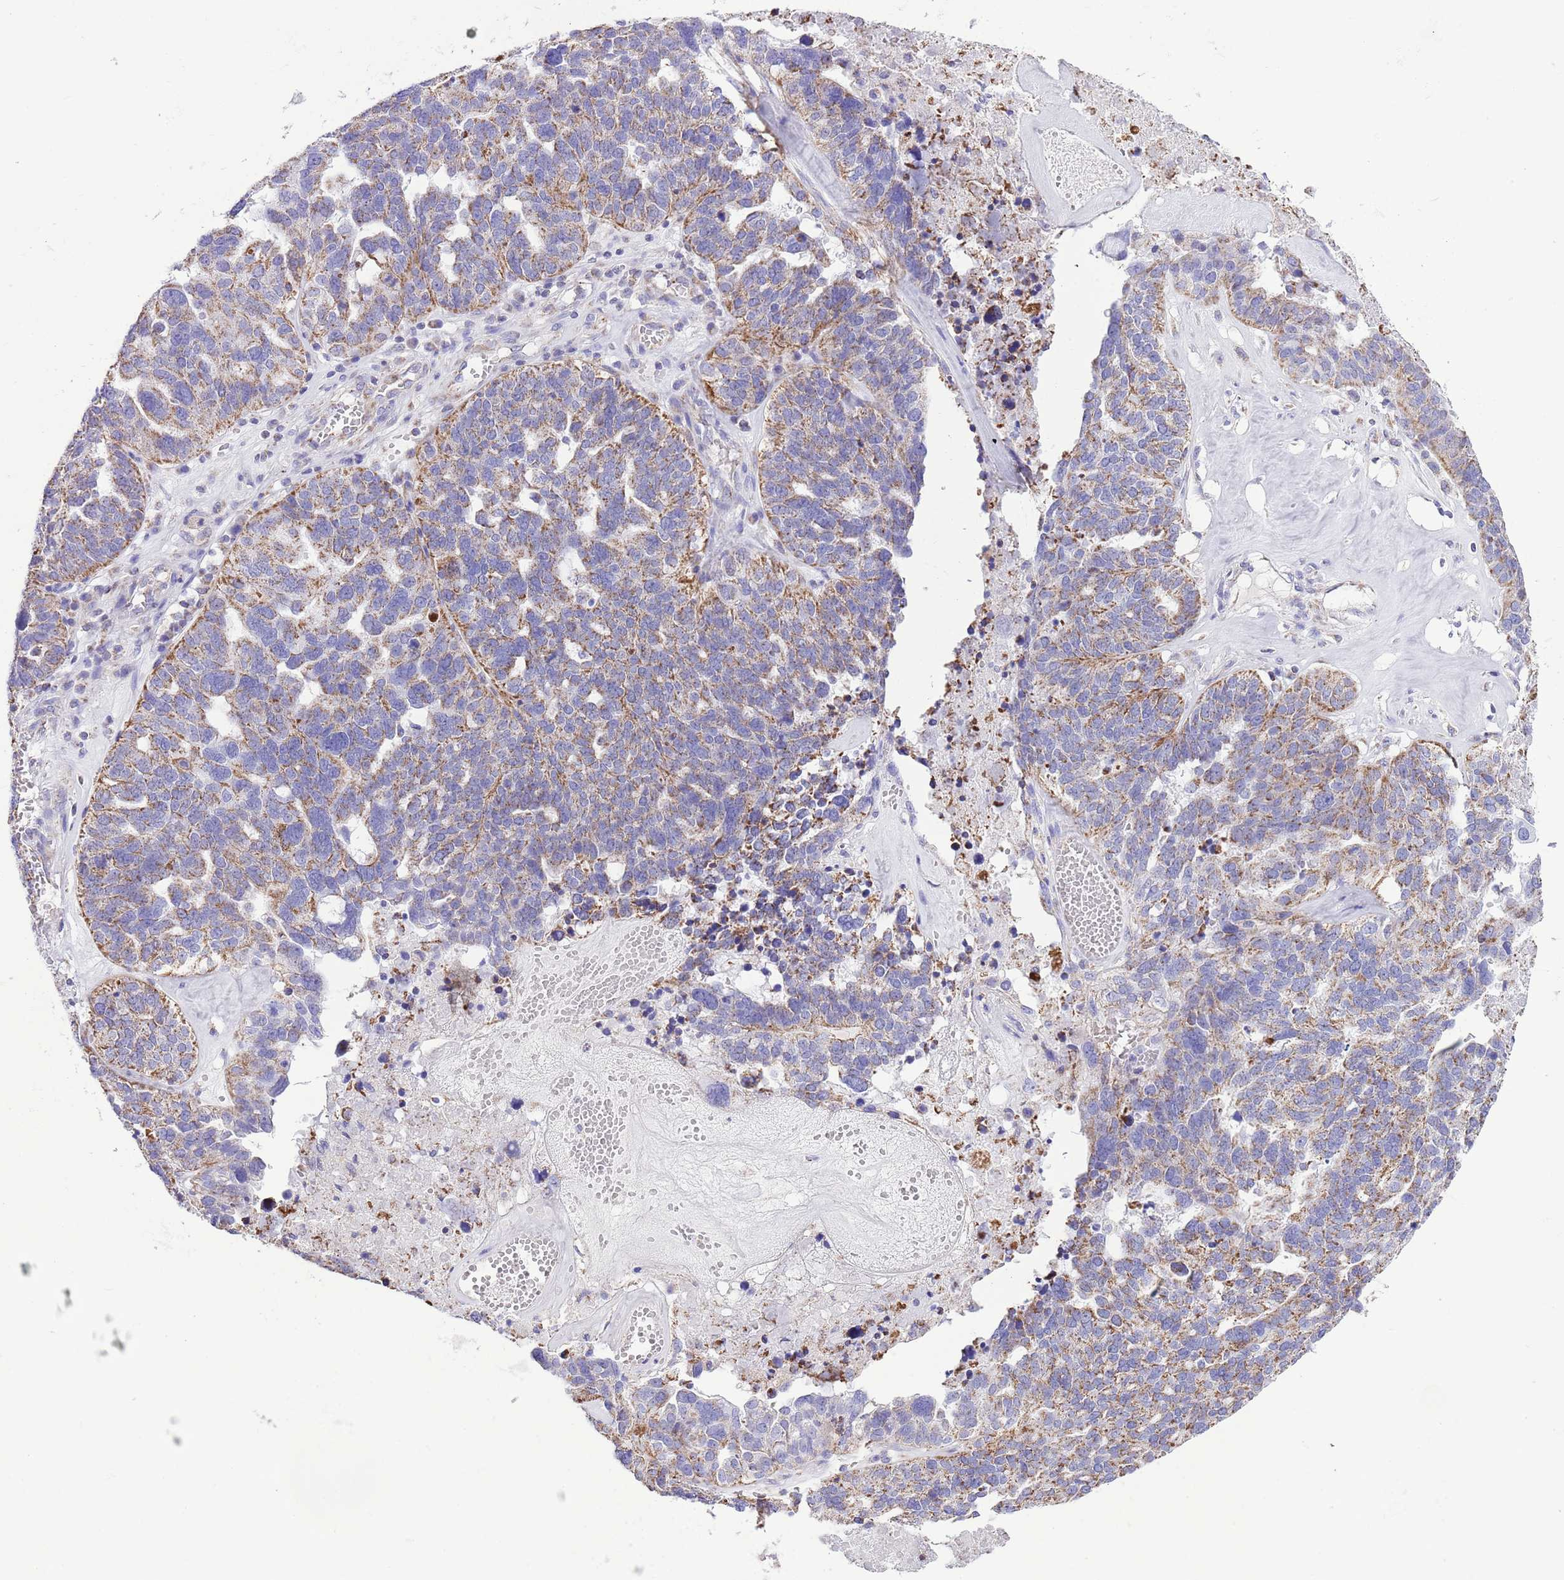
{"staining": {"intensity": "moderate", "quantity": "25%-75%", "location": "cytoplasmic/membranous"}, "tissue": "ovarian cancer", "cell_type": "Tumor cells", "image_type": "cancer", "snomed": [{"axis": "morphology", "description": "Cystadenocarcinoma, serous, NOS"}, {"axis": "topography", "description": "Ovary"}], "caption": "Tumor cells reveal medium levels of moderate cytoplasmic/membranous staining in approximately 25%-75% of cells in ovarian serous cystadenocarcinoma. (DAB (3,3'-diaminobenzidine) IHC, brown staining for protein, blue staining for nuclei).", "gene": "TEKTIP1", "patient": {"sex": "female", "age": 59}}